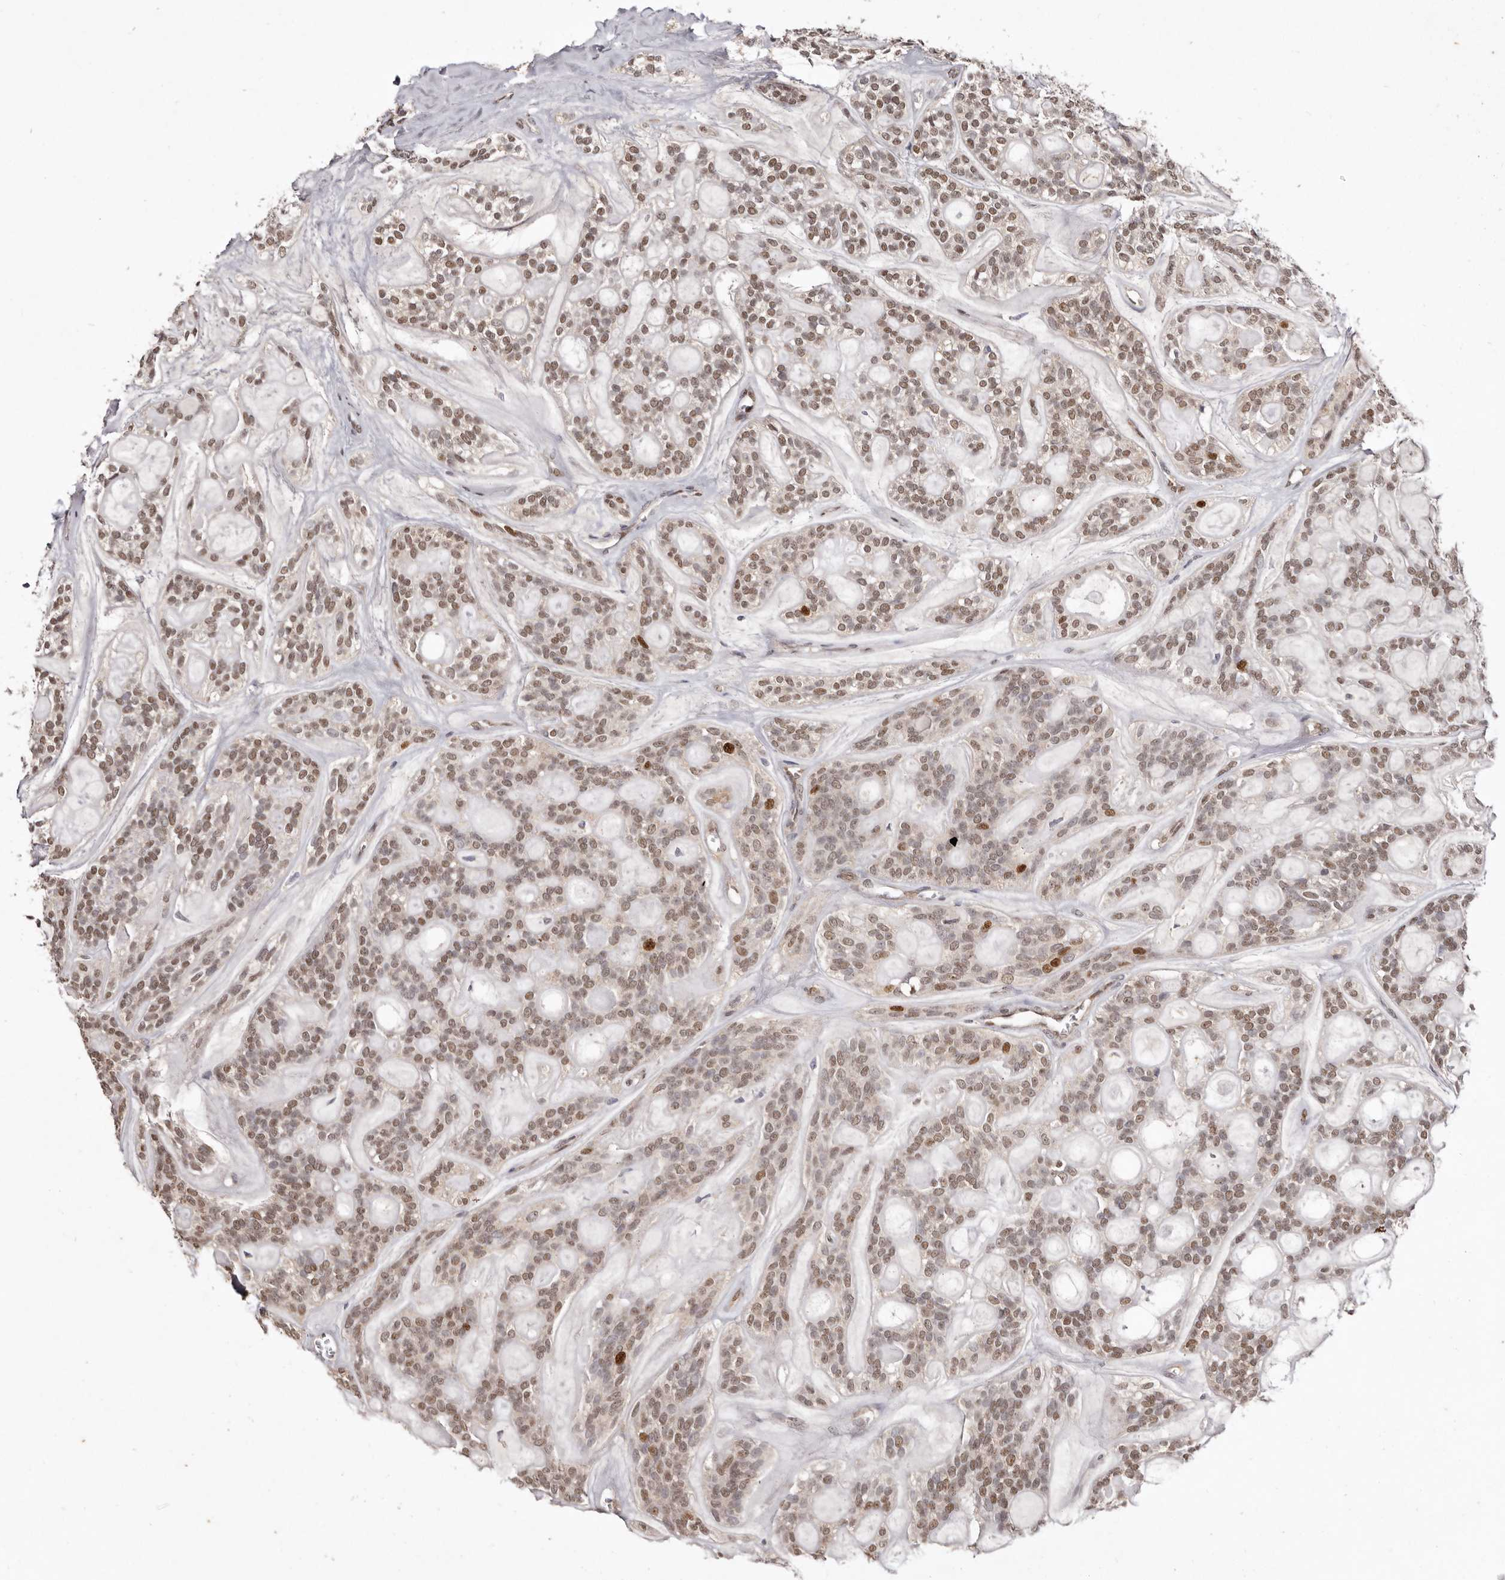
{"staining": {"intensity": "moderate", "quantity": ">75%", "location": "nuclear"}, "tissue": "head and neck cancer", "cell_type": "Tumor cells", "image_type": "cancer", "snomed": [{"axis": "morphology", "description": "Adenocarcinoma, NOS"}, {"axis": "topography", "description": "Head-Neck"}], "caption": "DAB (3,3'-diaminobenzidine) immunohistochemical staining of head and neck cancer exhibits moderate nuclear protein positivity in about >75% of tumor cells. (Stains: DAB (3,3'-diaminobenzidine) in brown, nuclei in blue, Microscopy: brightfield microscopy at high magnification).", "gene": "NOTCH1", "patient": {"sex": "male", "age": 66}}